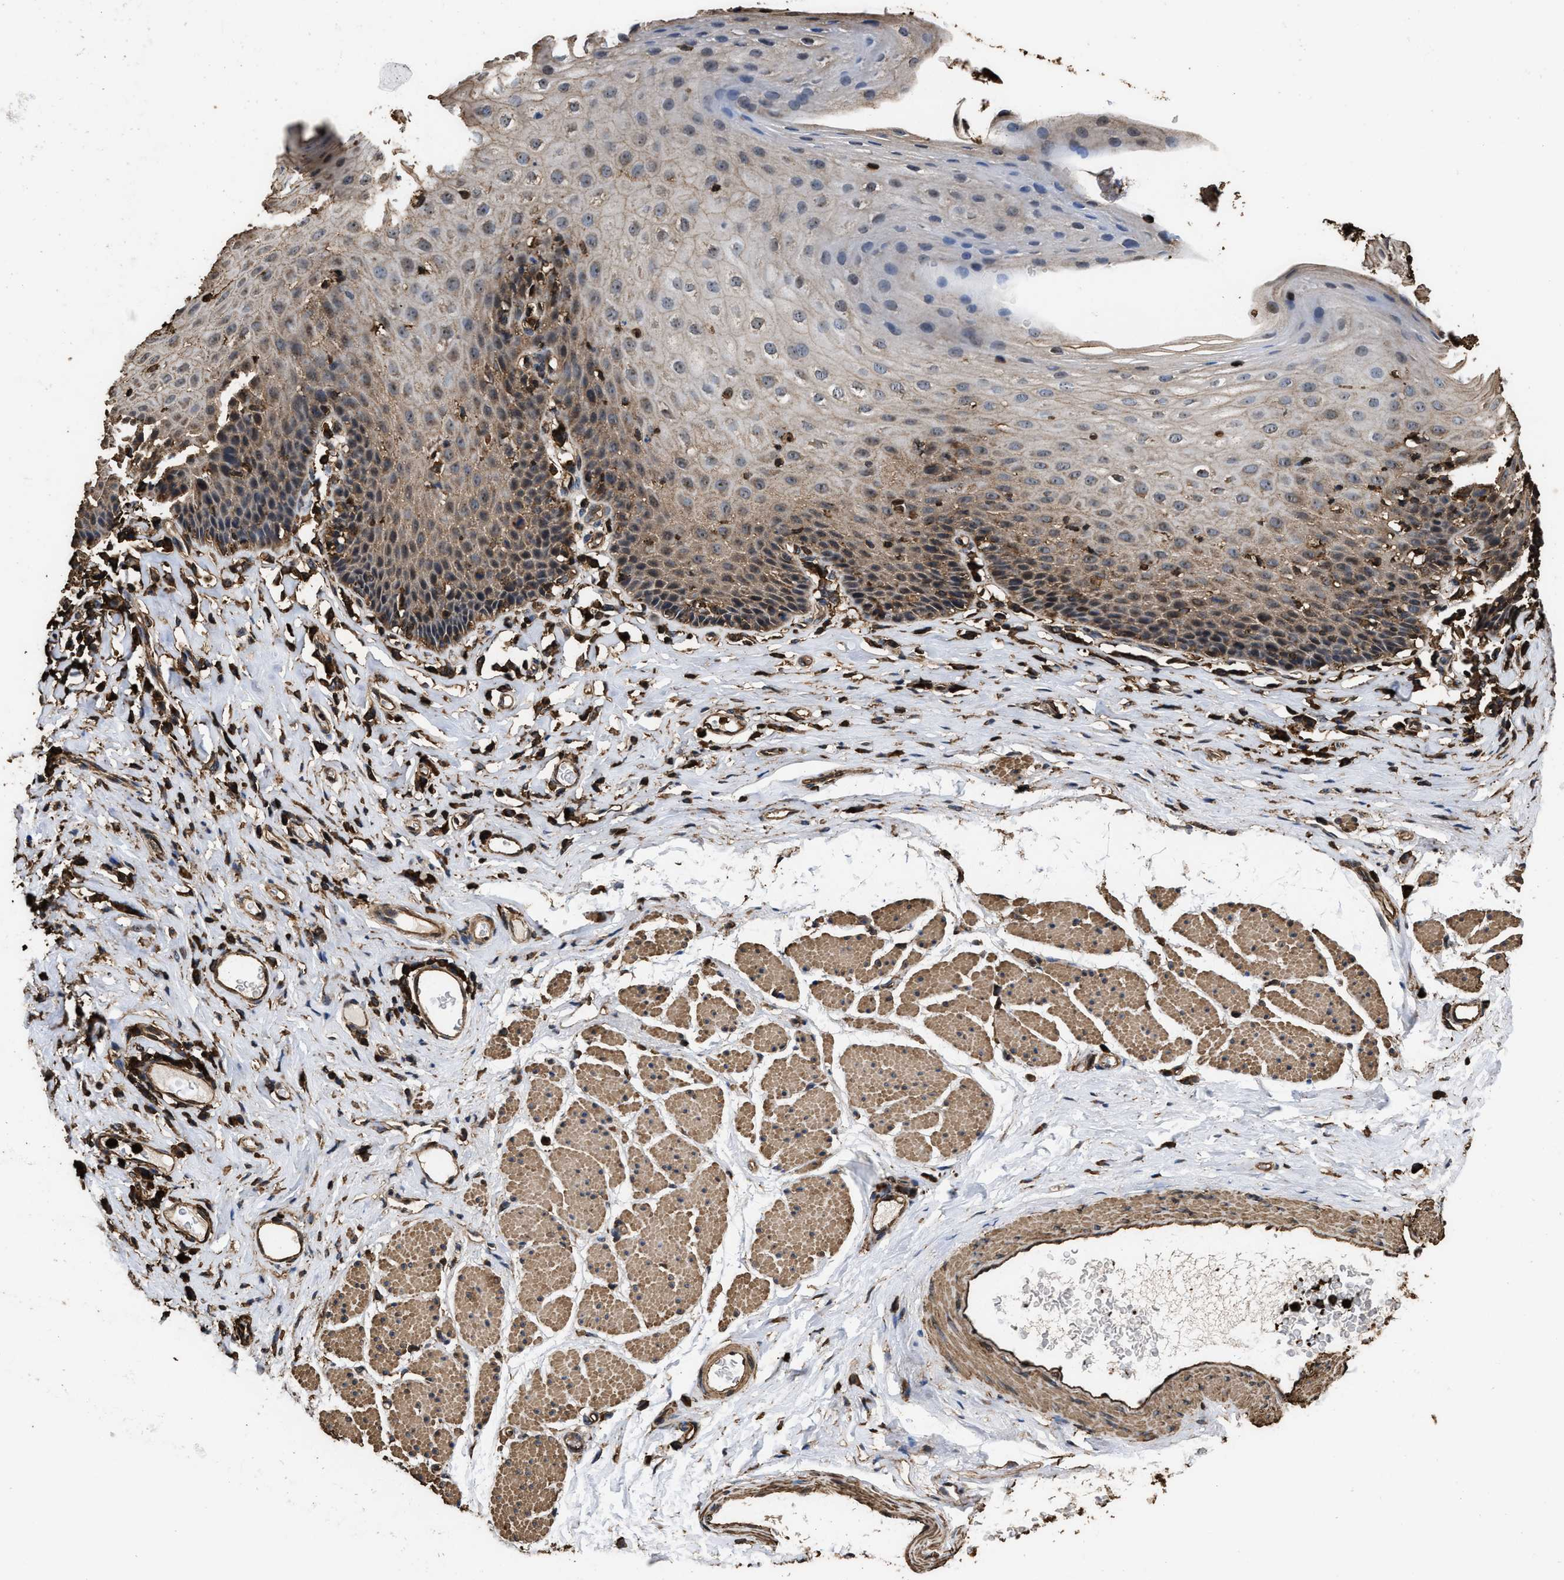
{"staining": {"intensity": "weak", "quantity": "25%-75%", "location": "cytoplasmic/membranous"}, "tissue": "esophagus", "cell_type": "Squamous epithelial cells", "image_type": "normal", "snomed": [{"axis": "morphology", "description": "Normal tissue, NOS"}, {"axis": "topography", "description": "Esophagus"}], "caption": "The image demonstrates a brown stain indicating the presence of a protein in the cytoplasmic/membranous of squamous epithelial cells in esophagus. The staining was performed using DAB (3,3'-diaminobenzidine), with brown indicating positive protein expression. Nuclei are stained blue with hematoxylin.", "gene": "KBTBD2", "patient": {"sex": "female", "age": 61}}